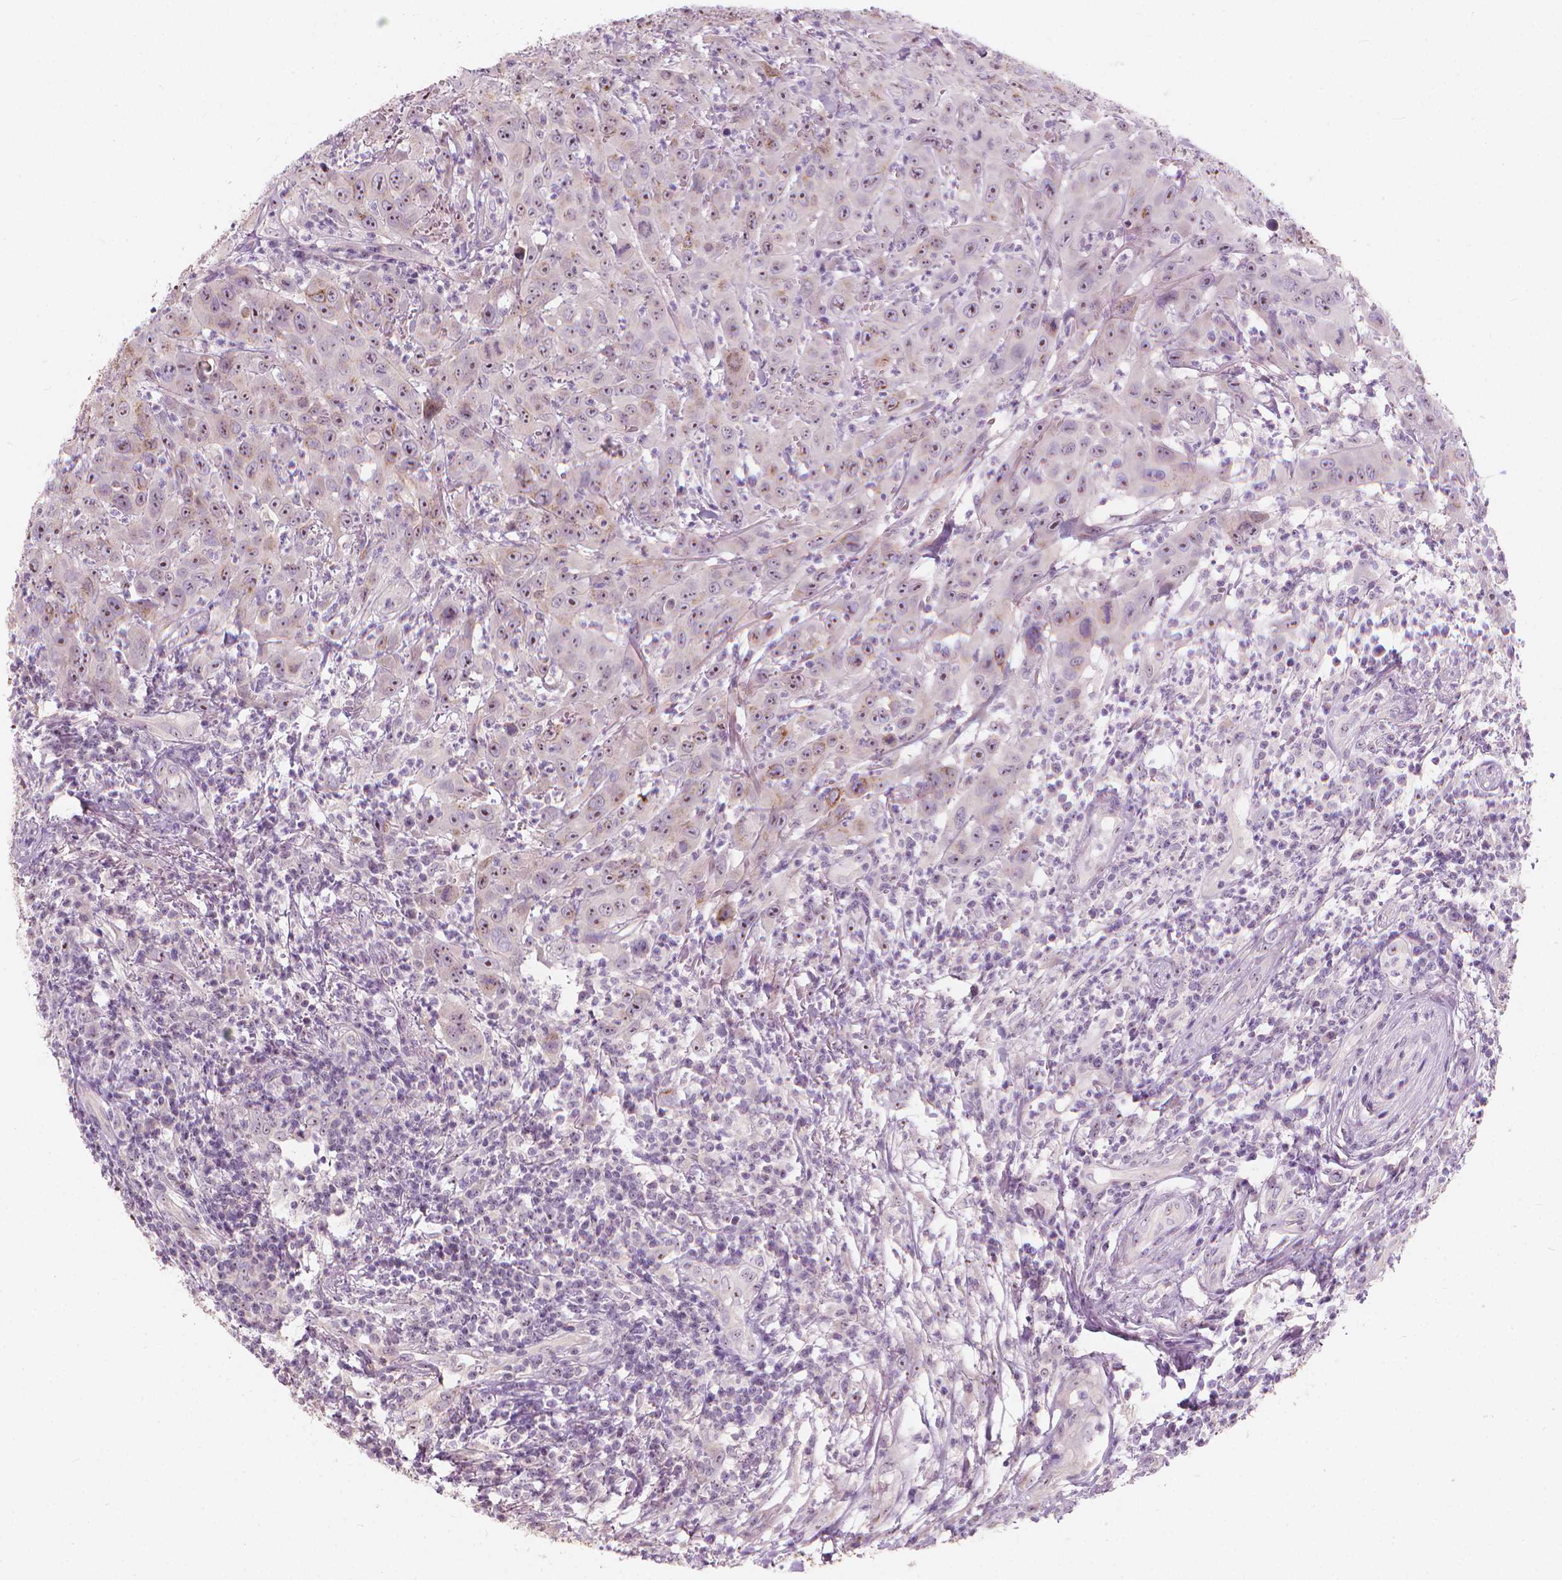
{"staining": {"intensity": "moderate", "quantity": "<25%", "location": "nuclear"}, "tissue": "head and neck cancer", "cell_type": "Tumor cells", "image_type": "cancer", "snomed": [{"axis": "morphology", "description": "Squamous cell carcinoma, NOS"}, {"axis": "topography", "description": "Skin"}, {"axis": "topography", "description": "Head-Neck"}], "caption": "Squamous cell carcinoma (head and neck) stained with IHC exhibits moderate nuclear expression in approximately <25% of tumor cells.", "gene": "GPRC5A", "patient": {"sex": "male", "age": 80}}